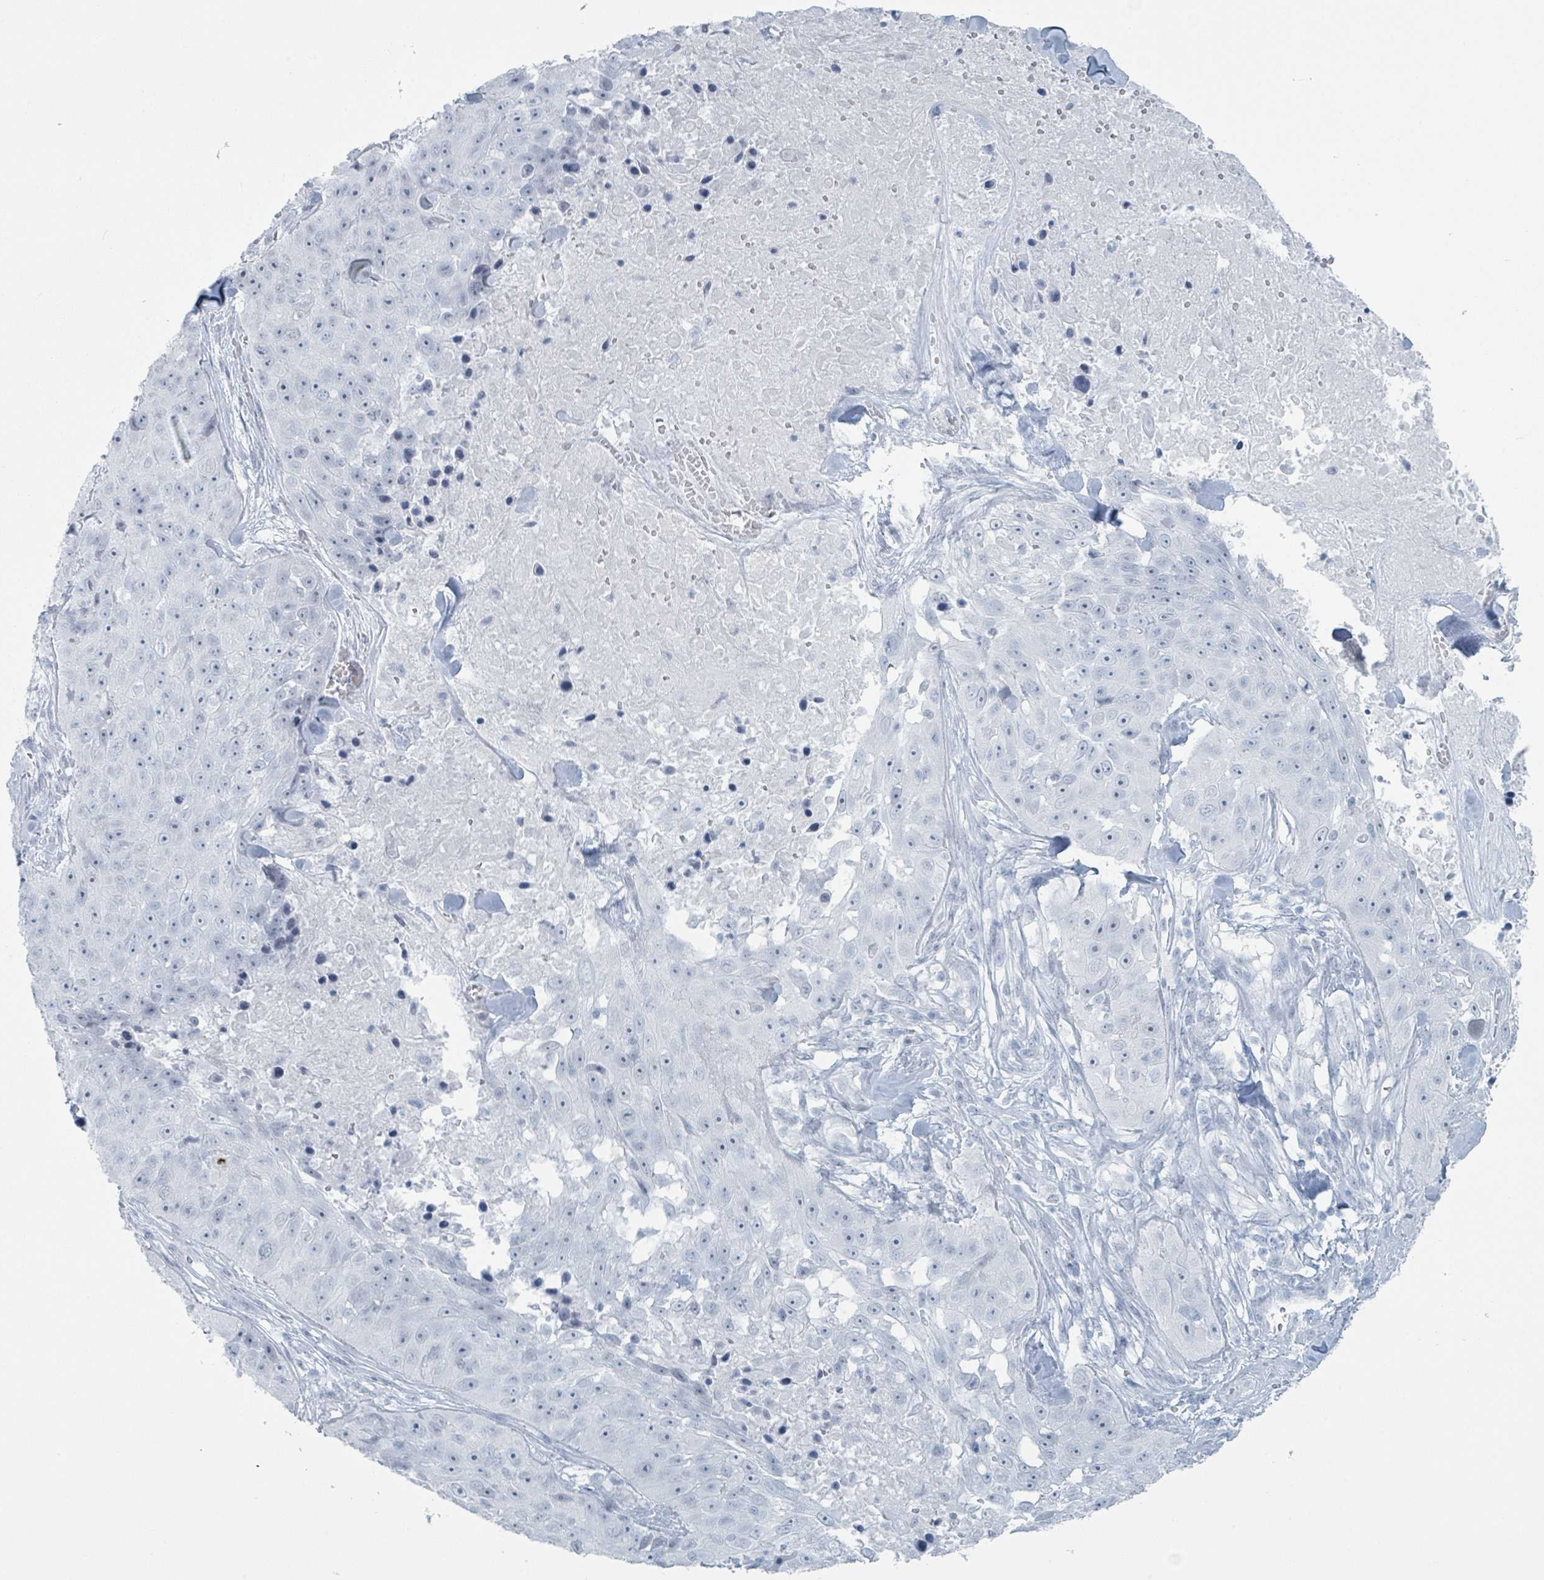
{"staining": {"intensity": "negative", "quantity": "none", "location": "none"}, "tissue": "skin cancer", "cell_type": "Tumor cells", "image_type": "cancer", "snomed": [{"axis": "morphology", "description": "Squamous cell carcinoma, NOS"}, {"axis": "topography", "description": "Skin"}], "caption": "The photomicrograph demonstrates no significant expression in tumor cells of skin cancer.", "gene": "GPR15LG", "patient": {"sex": "female", "age": 87}}